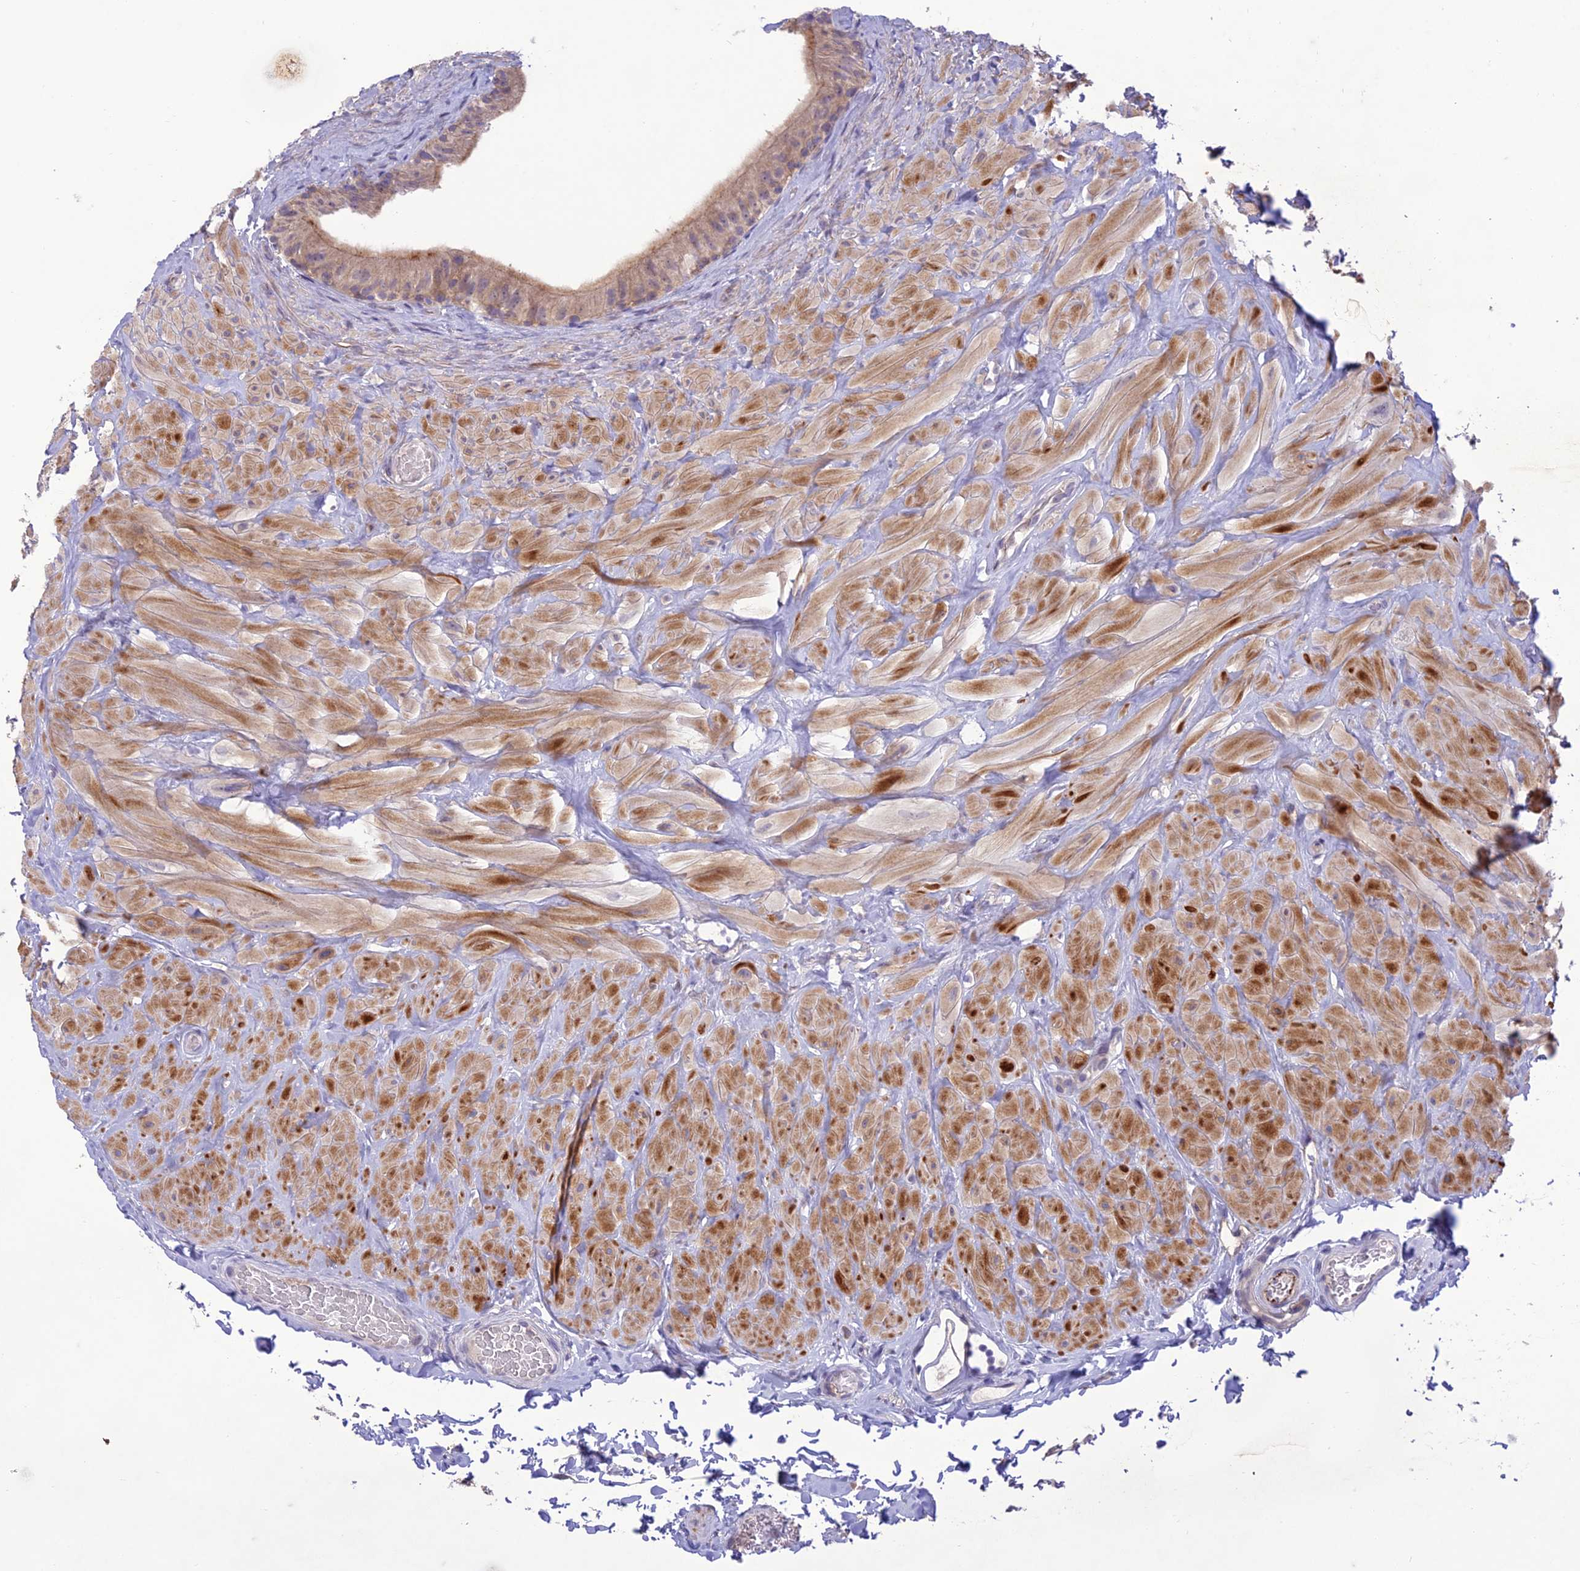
{"staining": {"intensity": "moderate", "quantity": "<25%", "location": "cytoplasmic/membranous"}, "tissue": "epididymis", "cell_type": "Glandular cells", "image_type": "normal", "snomed": [{"axis": "morphology", "description": "Normal tissue, NOS"}, {"axis": "topography", "description": "Soft tissue"}, {"axis": "topography", "description": "Vascular tissue"}, {"axis": "topography", "description": "Epididymis"}], "caption": "Immunohistochemistry (IHC) (DAB) staining of normal epididymis exhibits moderate cytoplasmic/membranous protein staining in about <25% of glandular cells. Using DAB (brown) and hematoxylin (blue) stains, captured at high magnification using brightfield microscopy.", "gene": "ITGAE", "patient": {"sex": "male", "age": 49}}